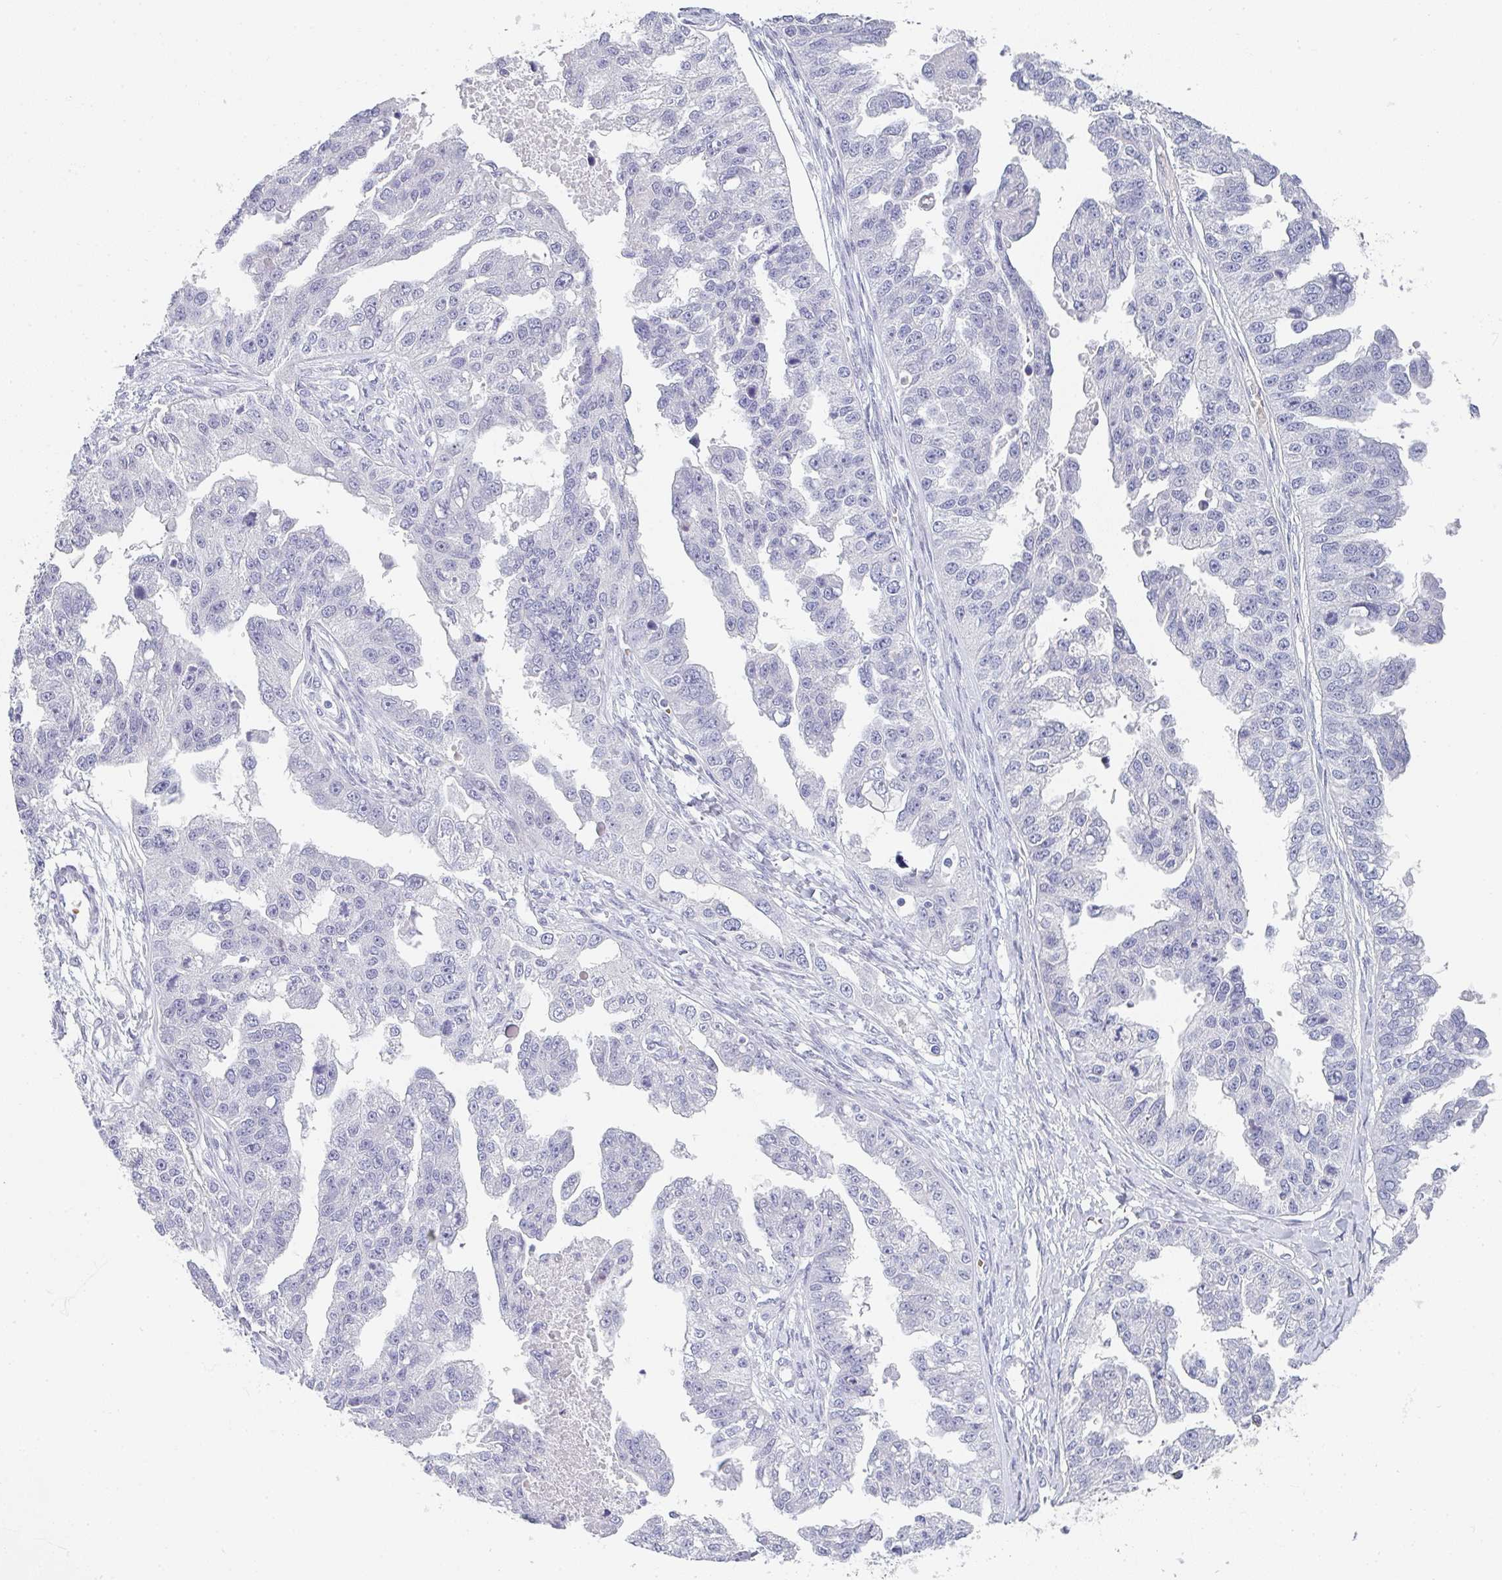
{"staining": {"intensity": "negative", "quantity": "none", "location": "none"}, "tissue": "ovarian cancer", "cell_type": "Tumor cells", "image_type": "cancer", "snomed": [{"axis": "morphology", "description": "Cystadenocarcinoma, serous, NOS"}, {"axis": "topography", "description": "Ovary"}], "caption": "This photomicrograph is of ovarian serous cystadenocarcinoma stained with immunohistochemistry to label a protein in brown with the nuclei are counter-stained blue. There is no positivity in tumor cells.", "gene": "NEU2", "patient": {"sex": "female", "age": 58}}